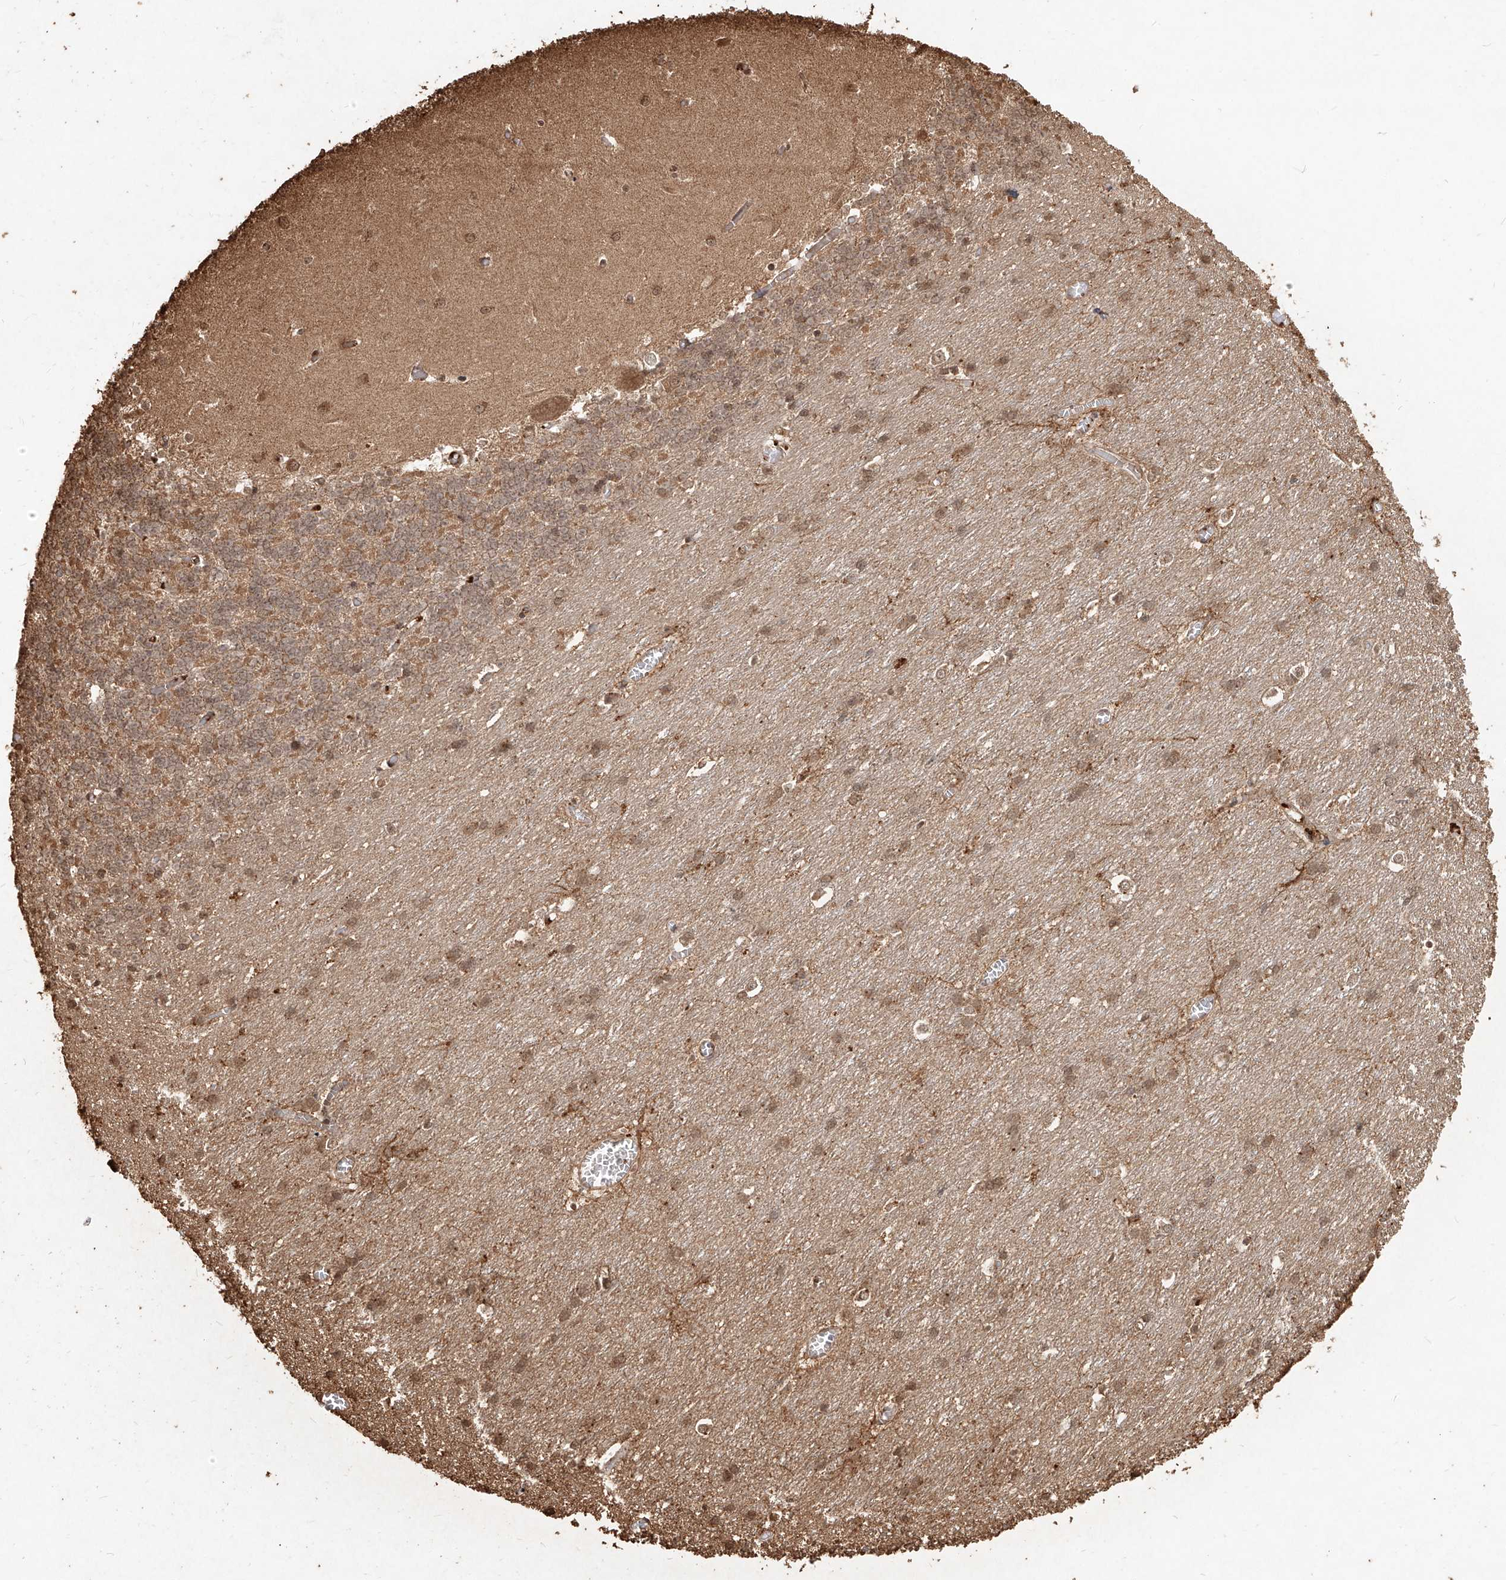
{"staining": {"intensity": "moderate", "quantity": ">75%", "location": "cytoplasmic/membranous,nuclear"}, "tissue": "cerebellum", "cell_type": "Cells in granular layer", "image_type": "normal", "snomed": [{"axis": "morphology", "description": "Normal tissue, NOS"}, {"axis": "topography", "description": "Cerebellum"}], "caption": "The image demonstrates immunohistochemical staining of unremarkable cerebellum. There is moderate cytoplasmic/membranous,nuclear staining is present in about >75% of cells in granular layer.", "gene": "UBE2K", "patient": {"sex": "male", "age": 37}}